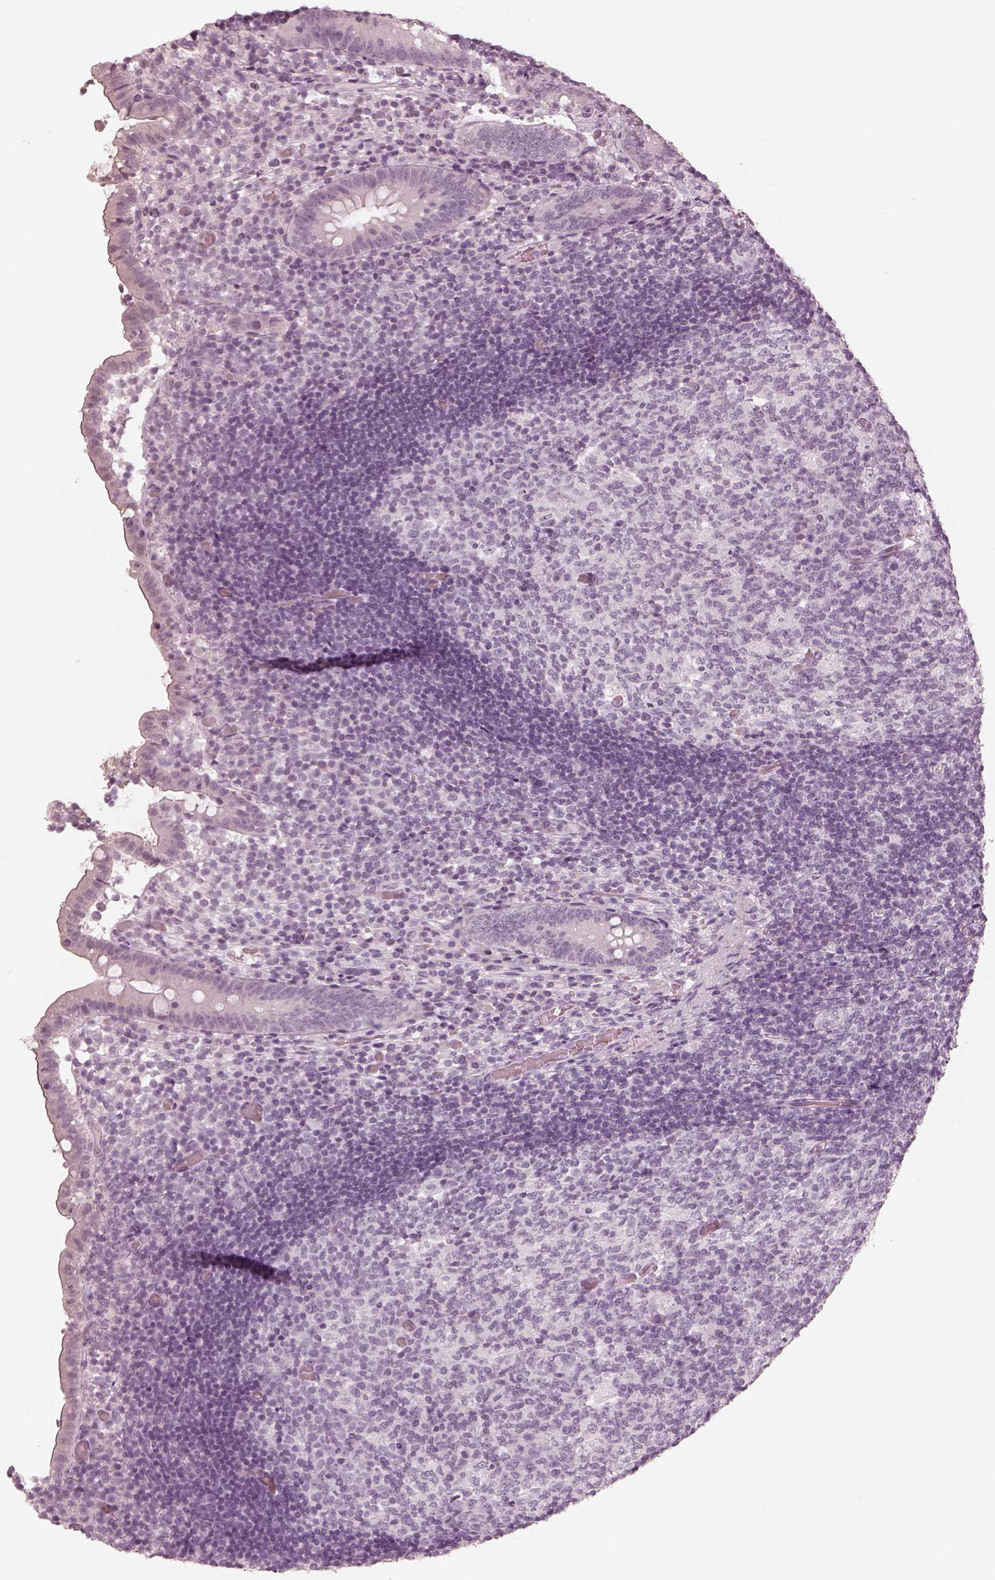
{"staining": {"intensity": "negative", "quantity": "none", "location": "none"}, "tissue": "appendix", "cell_type": "Glandular cells", "image_type": "normal", "snomed": [{"axis": "morphology", "description": "Normal tissue, NOS"}, {"axis": "topography", "description": "Appendix"}], "caption": "The histopathology image shows no significant expression in glandular cells of appendix.", "gene": "CALR3", "patient": {"sex": "female", "age": 32}}